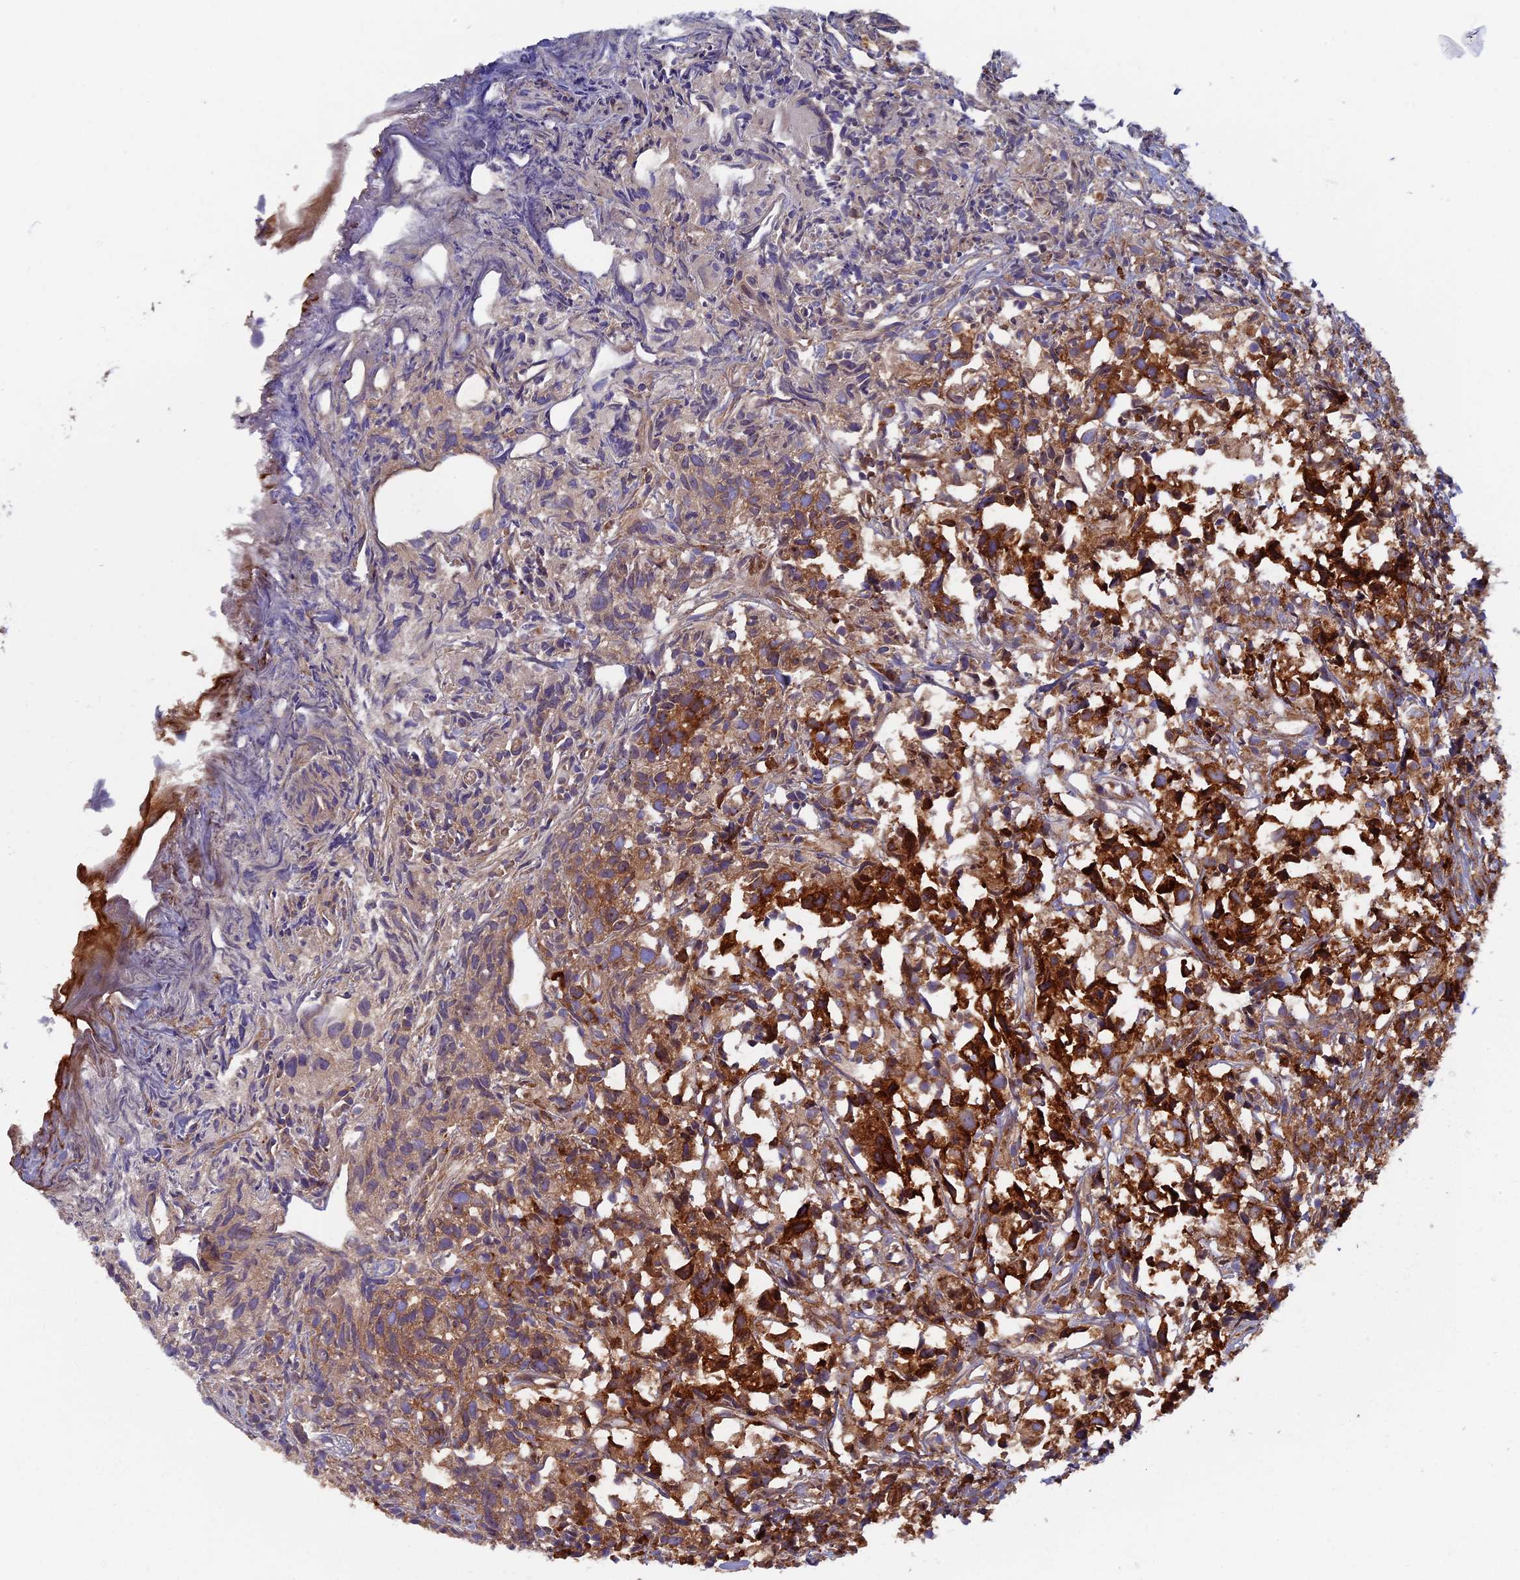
{"staining": {"intensity": "strong", "quantity": "25%-75%", "location": "cytoplasmic/membranous"}, "tissue": "urothelial cancer", "cell_type": "Tumor cells", "image_type": "cancer", "snomed": [{"axis": "morphology", "description": "Urothelial carcinoma, High grade"}, {"axis": "topography", "description": "Urinary bladder"}], "caption": "A high amount of strong cytoplasmic/membranous expression is identified in about 25%-75% of tumor cells in urothelial carcinoma (high-grade) tissue.", "gene": "YBX1", "patient": {"sex": "female", "age": 75}}